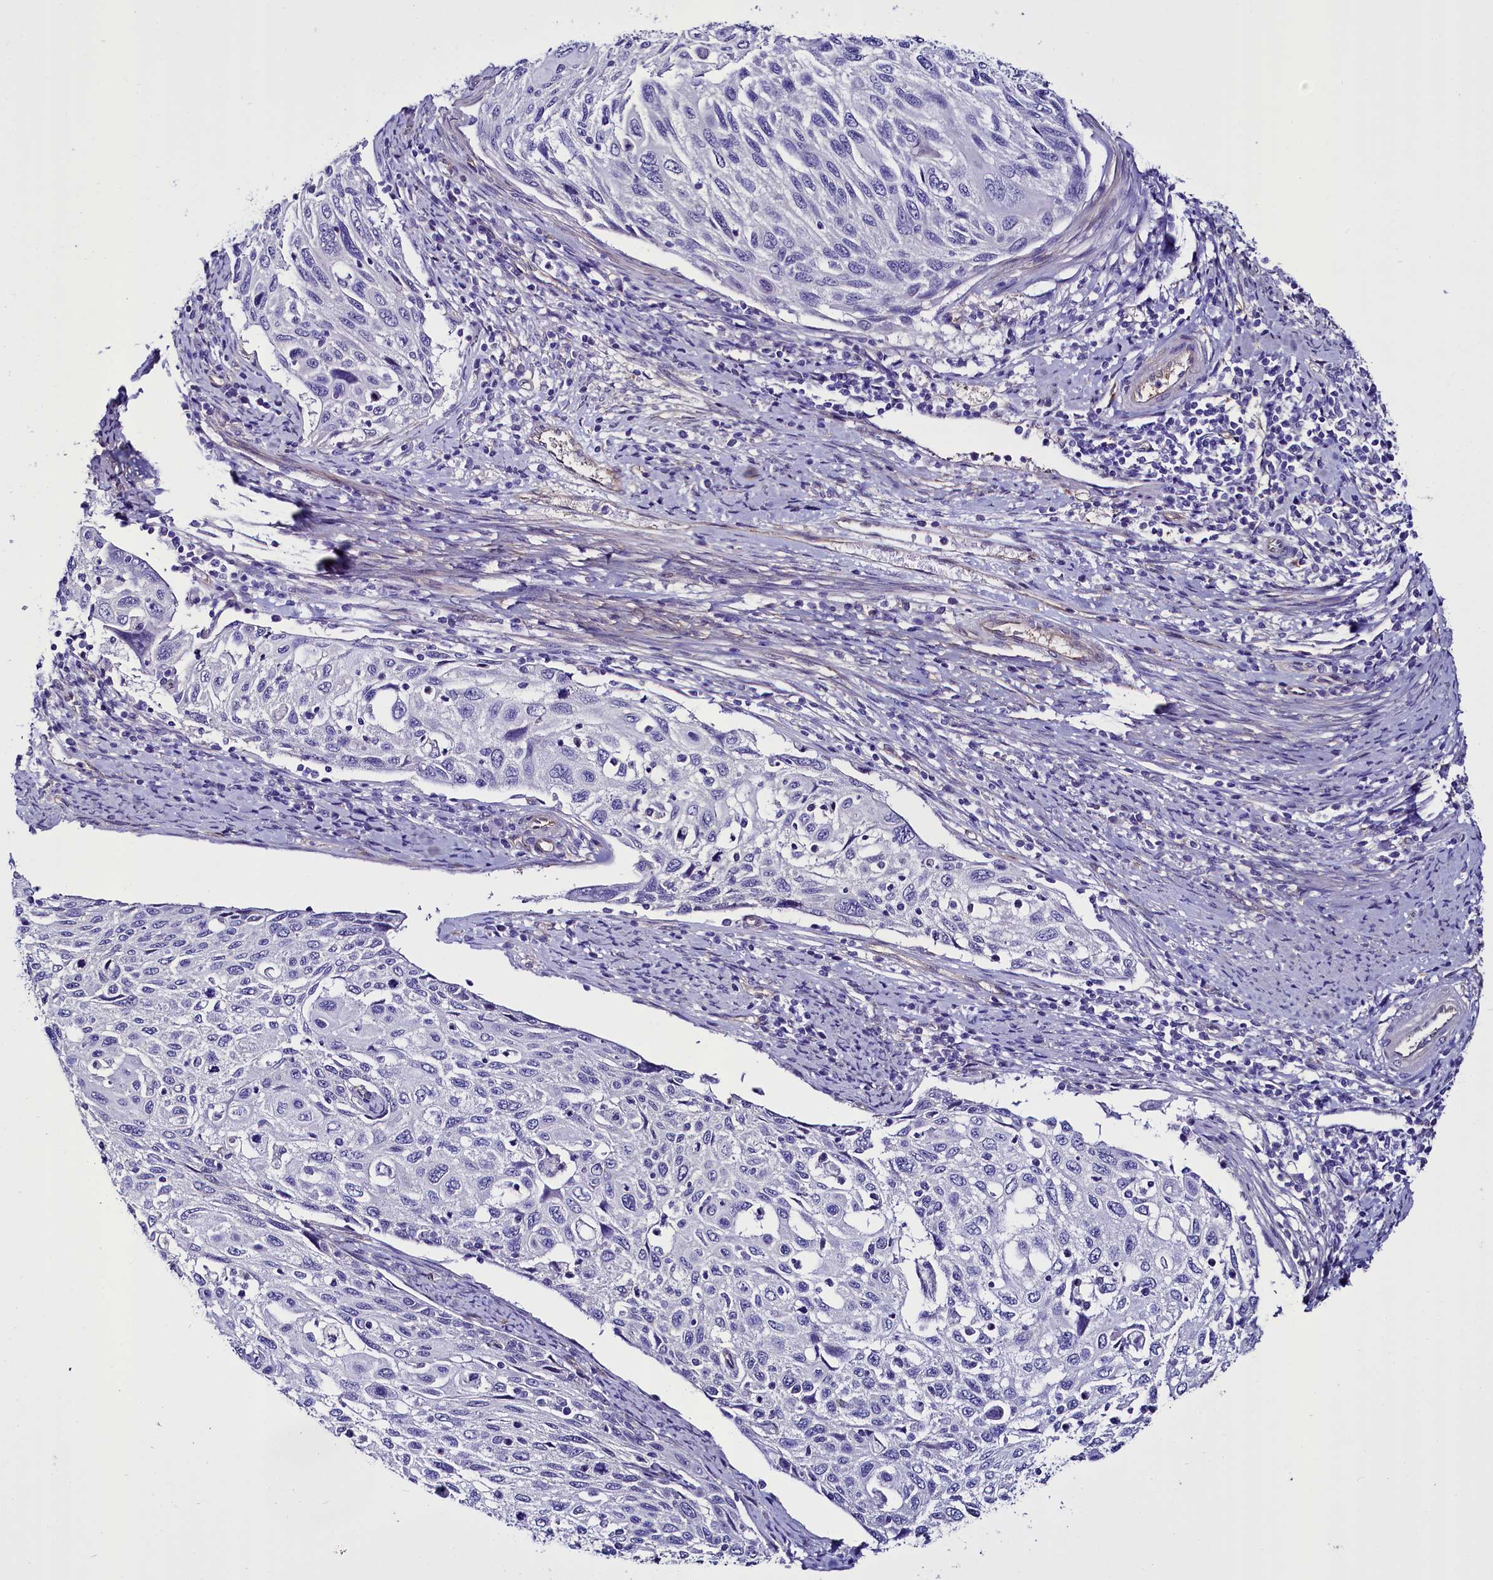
{"staining": {"intensity": "negative", "quantity": "none", "location": "none"}, "tissue": "cervical cancer", "cell_type": "Tumor cells", "image_type": "cancer", "snomed": [{"axis": "morphology", "description": "Squamous cell carcinoma, NOS"}, {"axis": "topography", "description": "Cervix"}], "caption": "Immunohistochemical staining of human squamous cell carcinoma (cervical) exhibits no significant staining in tumor cells.", "gene": "STXBP1", "patient": {"sex": "female", "age": 70}}